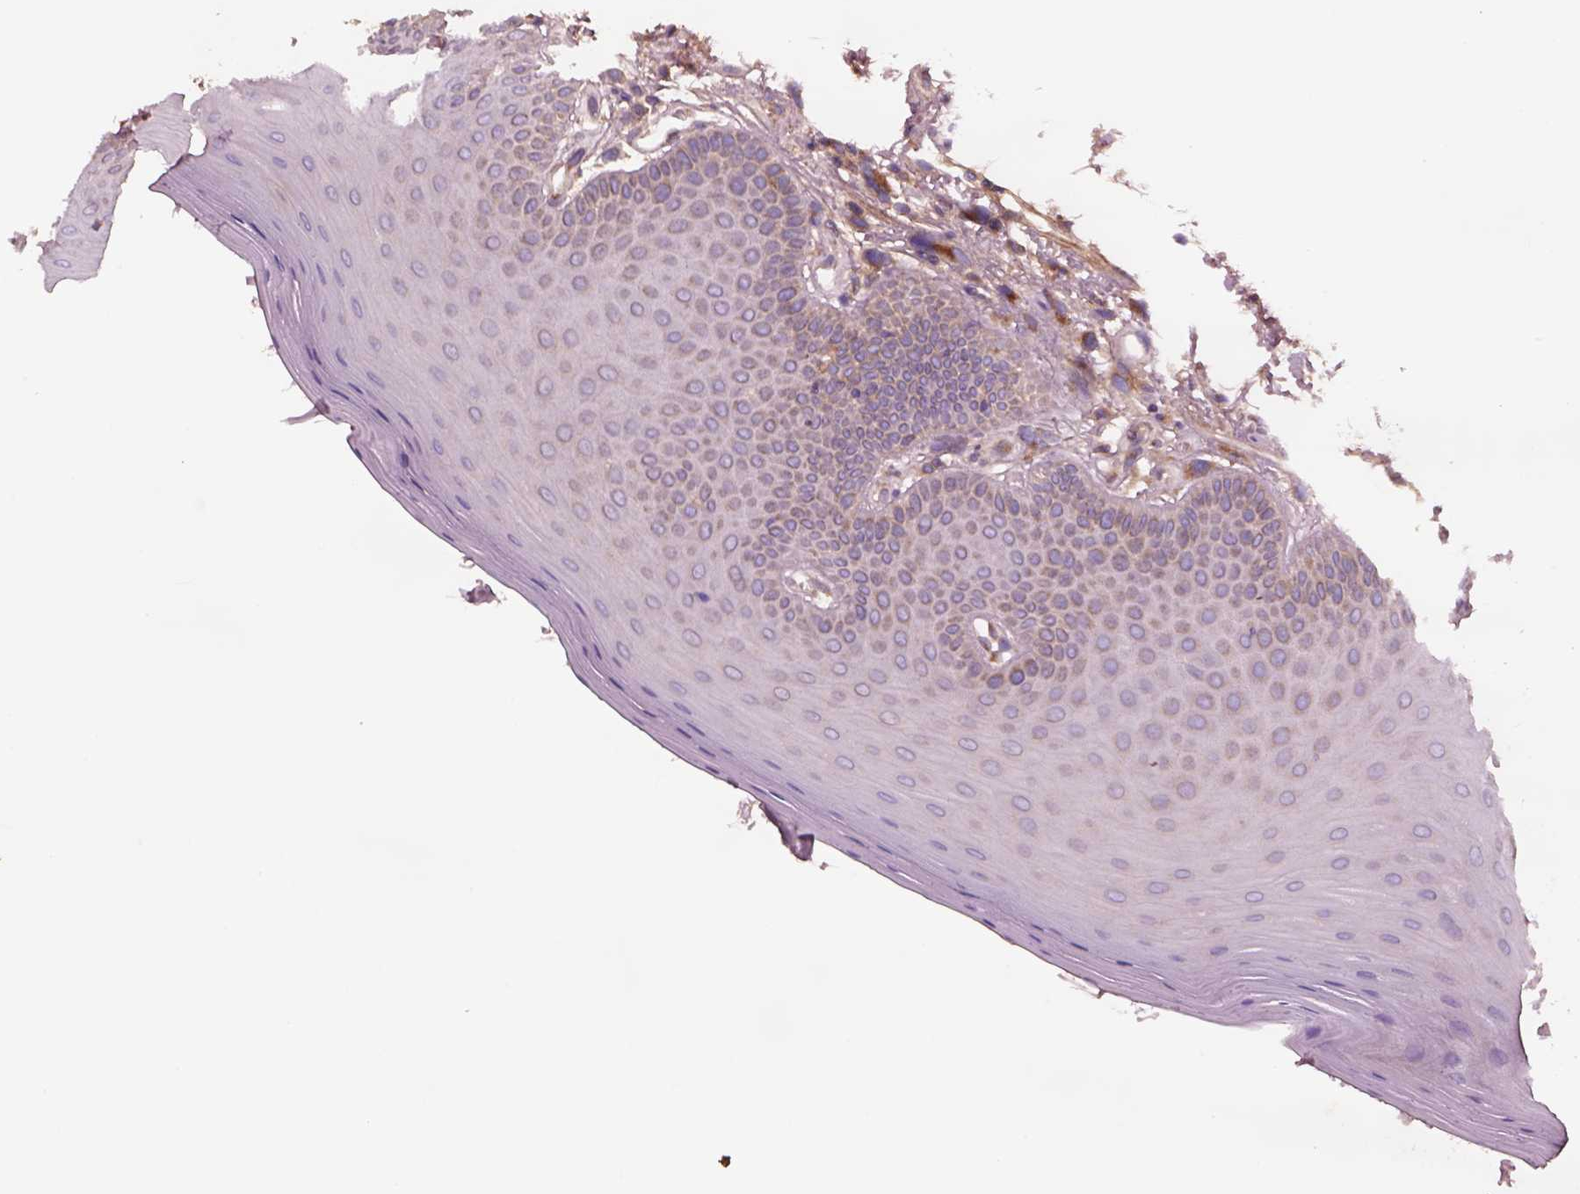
{"staining": {"intensity": "moderate", "quantity": "<25%", "location": "cytoplasmic/membranous"}, "tissue": "oral mucosa", "cell_type": "Squamous epithelial cells", "image_type": "normal", "snomed": [{"axis": "morphology", "description": "Normal tissue, NOS"}, {"axis": "morphology", "description": "Normal morphology"}, {"axis": "topography", "description": "Oral tissue"}], "caption": "Immunohistochemistry (IHC) (DAB) staining of normal human oral mucosa displays moderate cytoplasmic/membranous protein positivity in about <25% of squamous epithelial cells.", "gene": "SEC23A", "patient": {"sex": "female", "age": 76}}